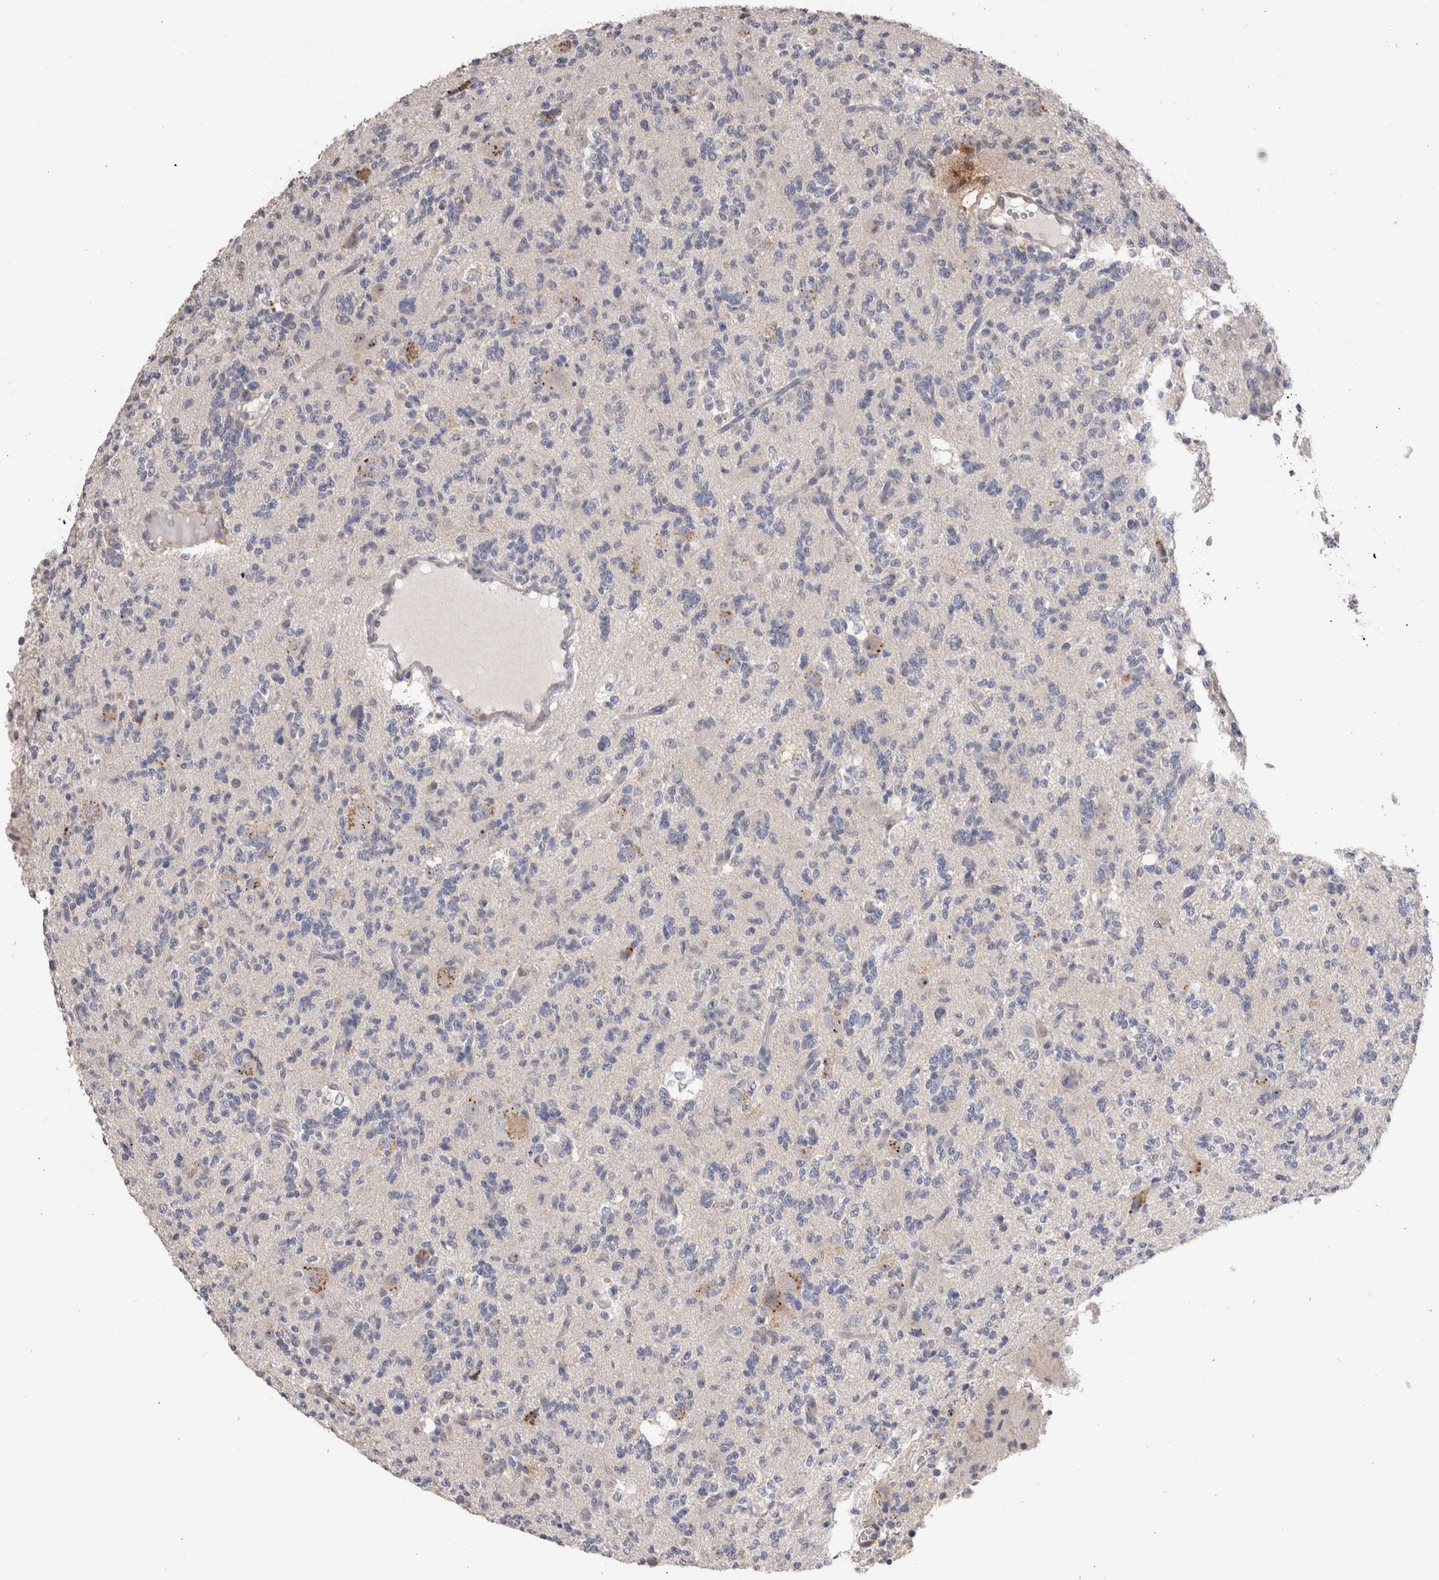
{"staining": {"intensity": "negative", "quantity": "none", "location": "none"}, "tissue": "glioma", "cell_type": "Tumor cells", "image_type": "cancer", "snomed": [{"axis": "morphology", "description": "Glioma, malignant, High grade"}, {"axis": "topography", "description": "Brain"}], "caption": "IHC histopathology image of neoplastic tissue: human glioma stained with DAB (3,3'-diaminobenzidine) exhibits no significant protein staining in tumor cells. The staining is performed using DAB (3,3'-diaminobenzidine) brown chromogen with nuclei counter-stained in using hematoxylin.", "gene": "CDH6", "patient": {"sex": "female", "age": 62}}